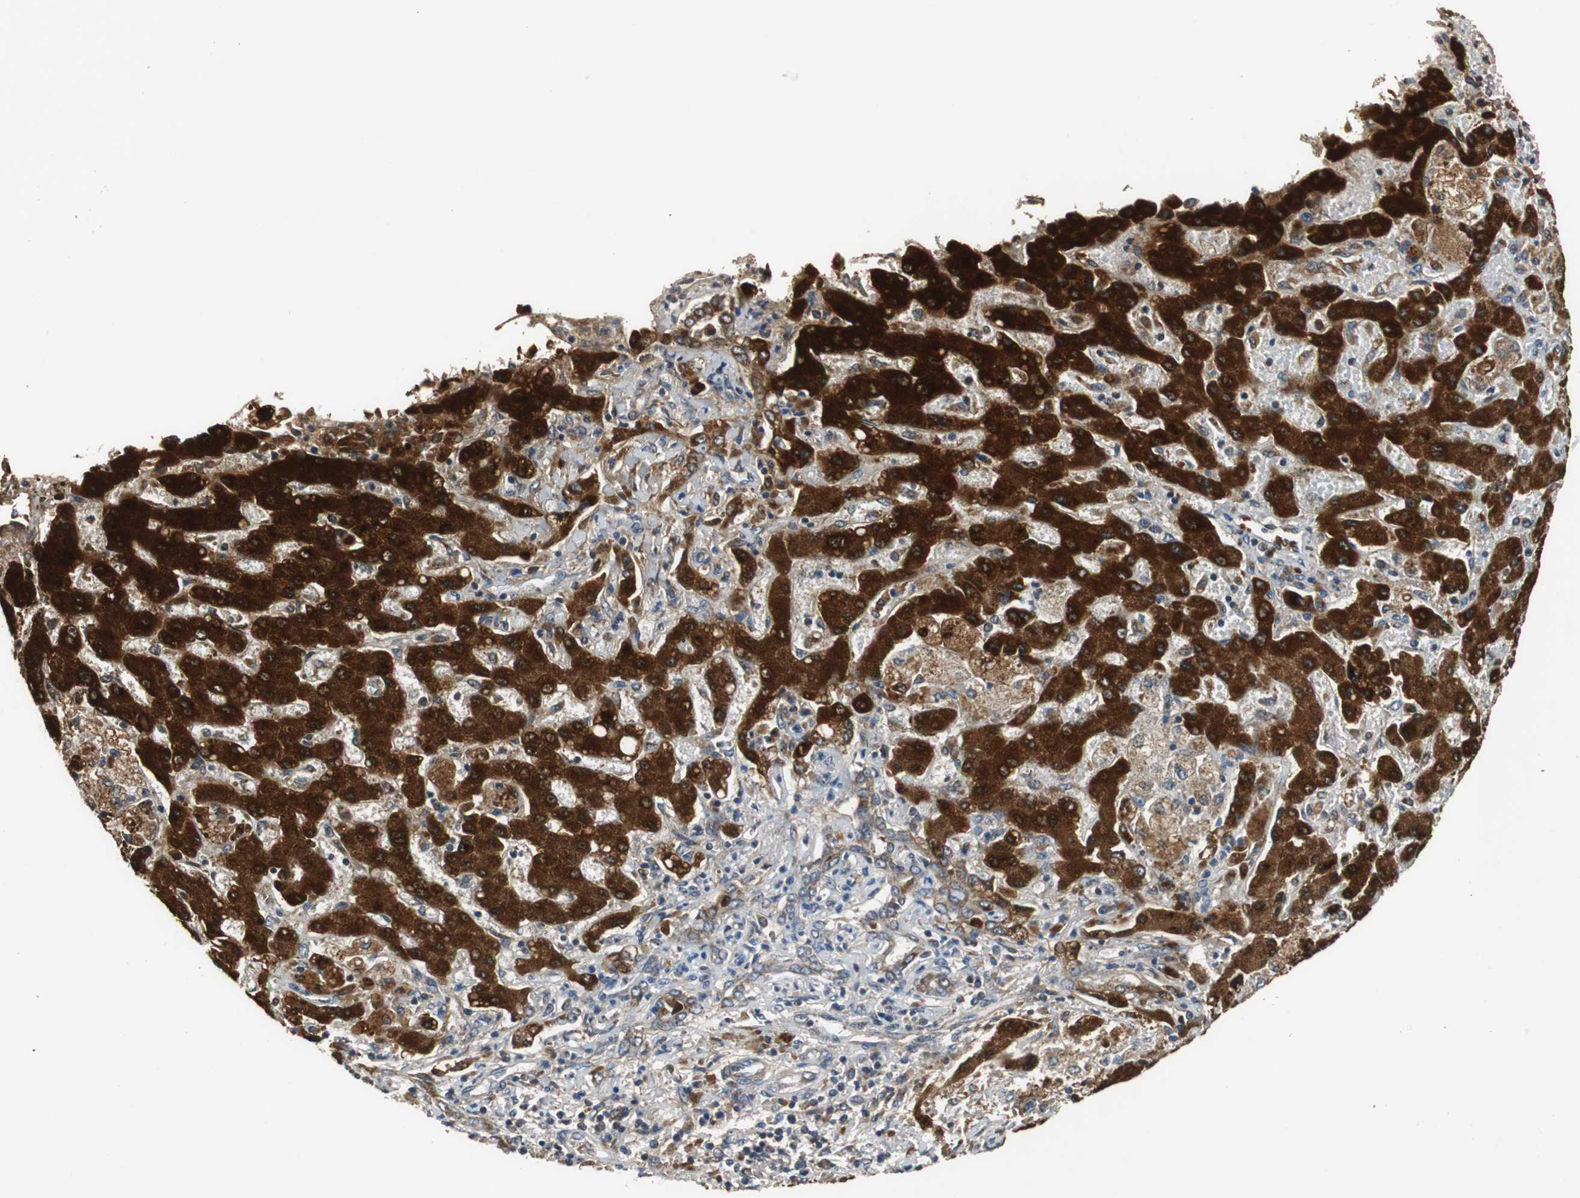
{"staining": {"intensity": "moderate", "quantity": "<25%", "location": "cytoplasmic/membranous"}, "tissue": "liver cancer", "cell_type": "Tumor cells", "image_type": "cancer", "snomed": [{"axis": "morphology", "description": "Cholangiocarcinoma"}, {"axis": "topography", "description": "Liver"}], "caption": "Liver cholangiocarcinoma tissue exhibits moderate cytoplasmic/membranous positivity in approximately <25% of tumor cells, visualized by immunohistochemistry. (Brightfield microscopy of DAB IHC at high magnification).", "gene": "HMGCL", "patient": {"sex": "male", "age": 50}}